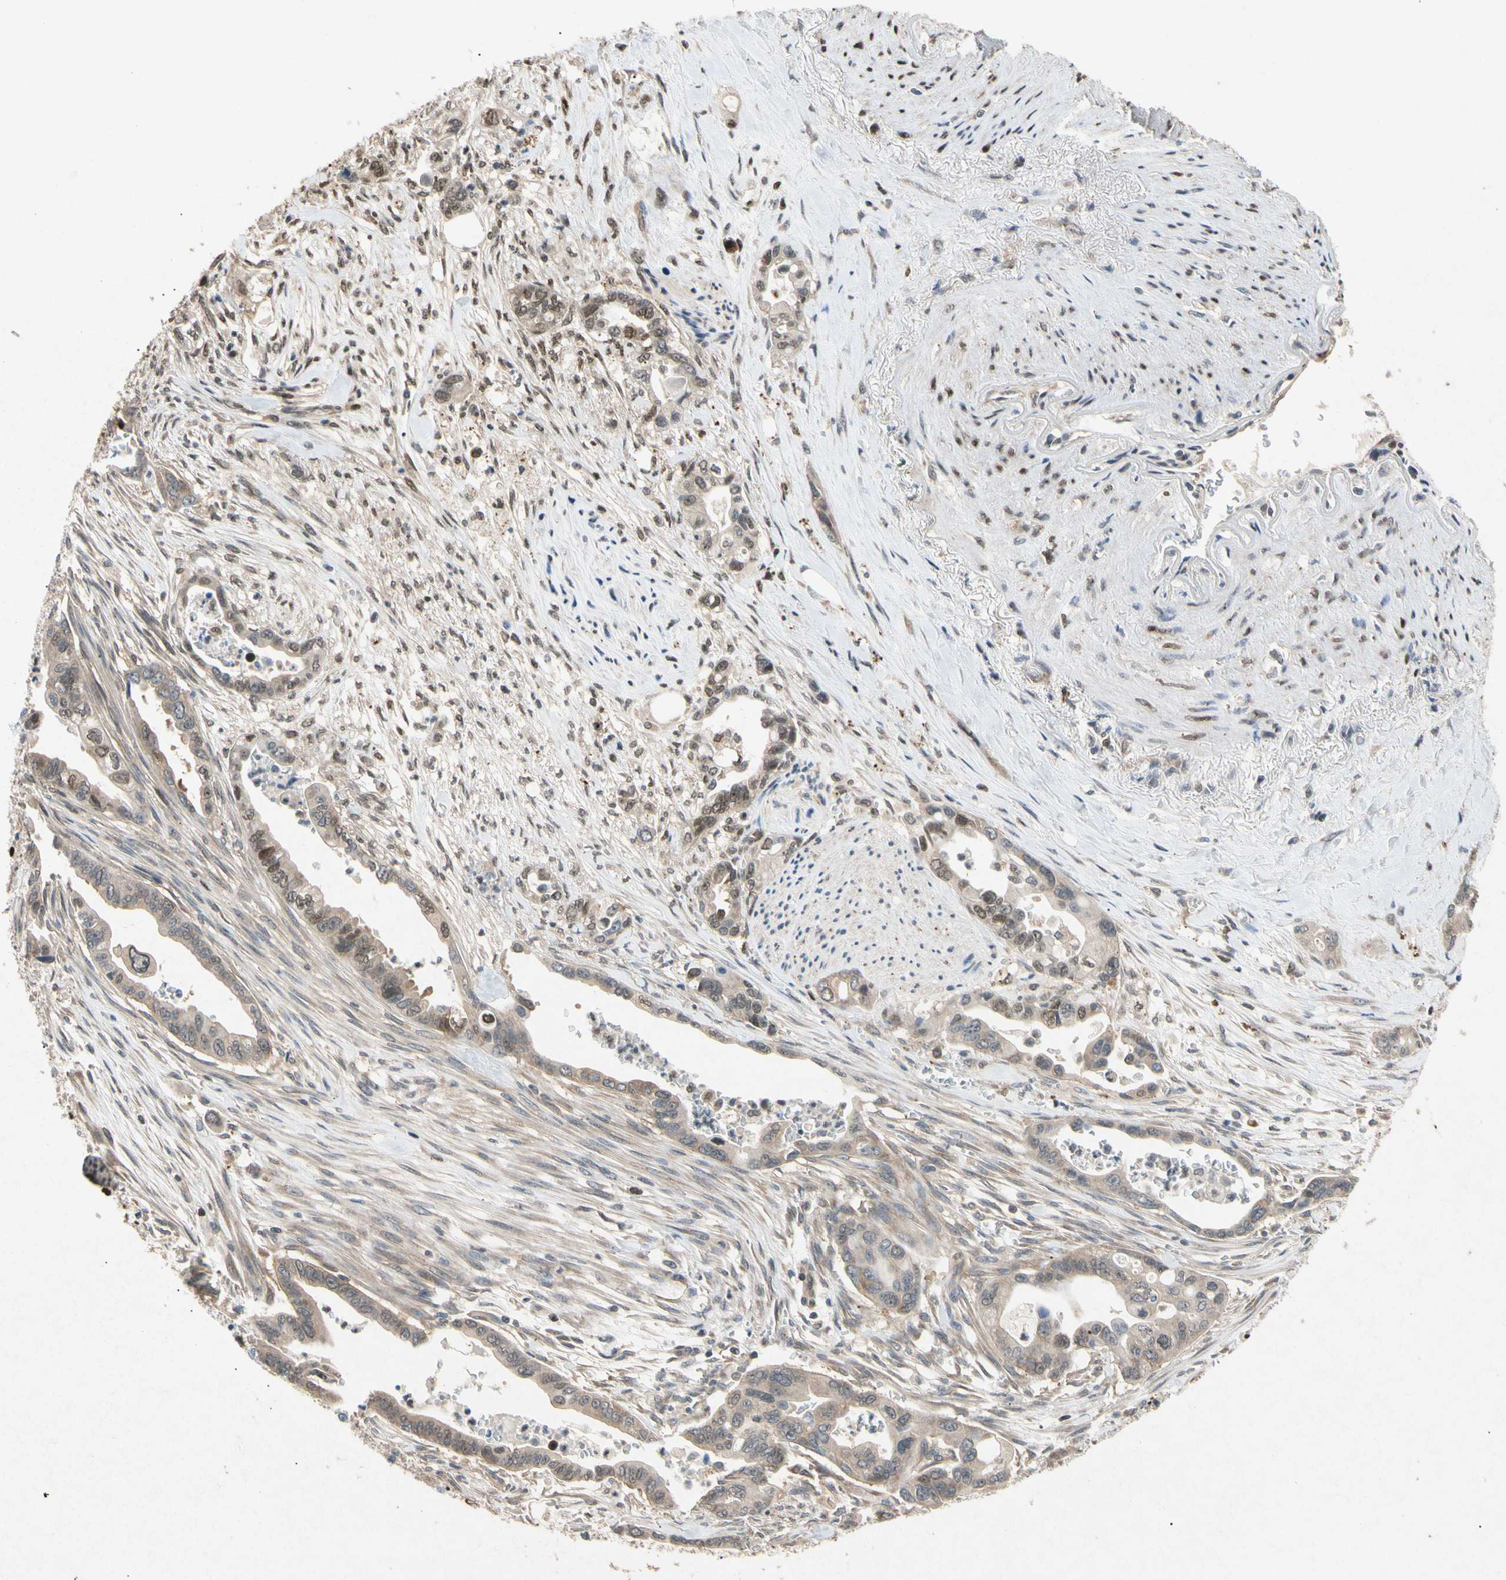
{"staining": {"intensity": "weak", "quantity": ">75%", "location": "cytoplasmic/membranous"}, "tissue": "pancreatic cancer", "cell_type": "Tumor cells", "image_type": "cancer", "snomed": [{"axis": "morphology", "description": "Adenocarcinoma, NOS"}, {"axis": "topography", "description": "Pancreas"}], "caption": "Immunohistochemical staining of pancreatic cancer (adenocarcinoma) reveals weak cytoplasmic/membranous protein staining in about >75% of tumor cells. (brown staining indicates protein expression, while blue staining denotes nuclei).", "gene": "EIF1AX", "patient": {"sex": "male", "age": 70}}